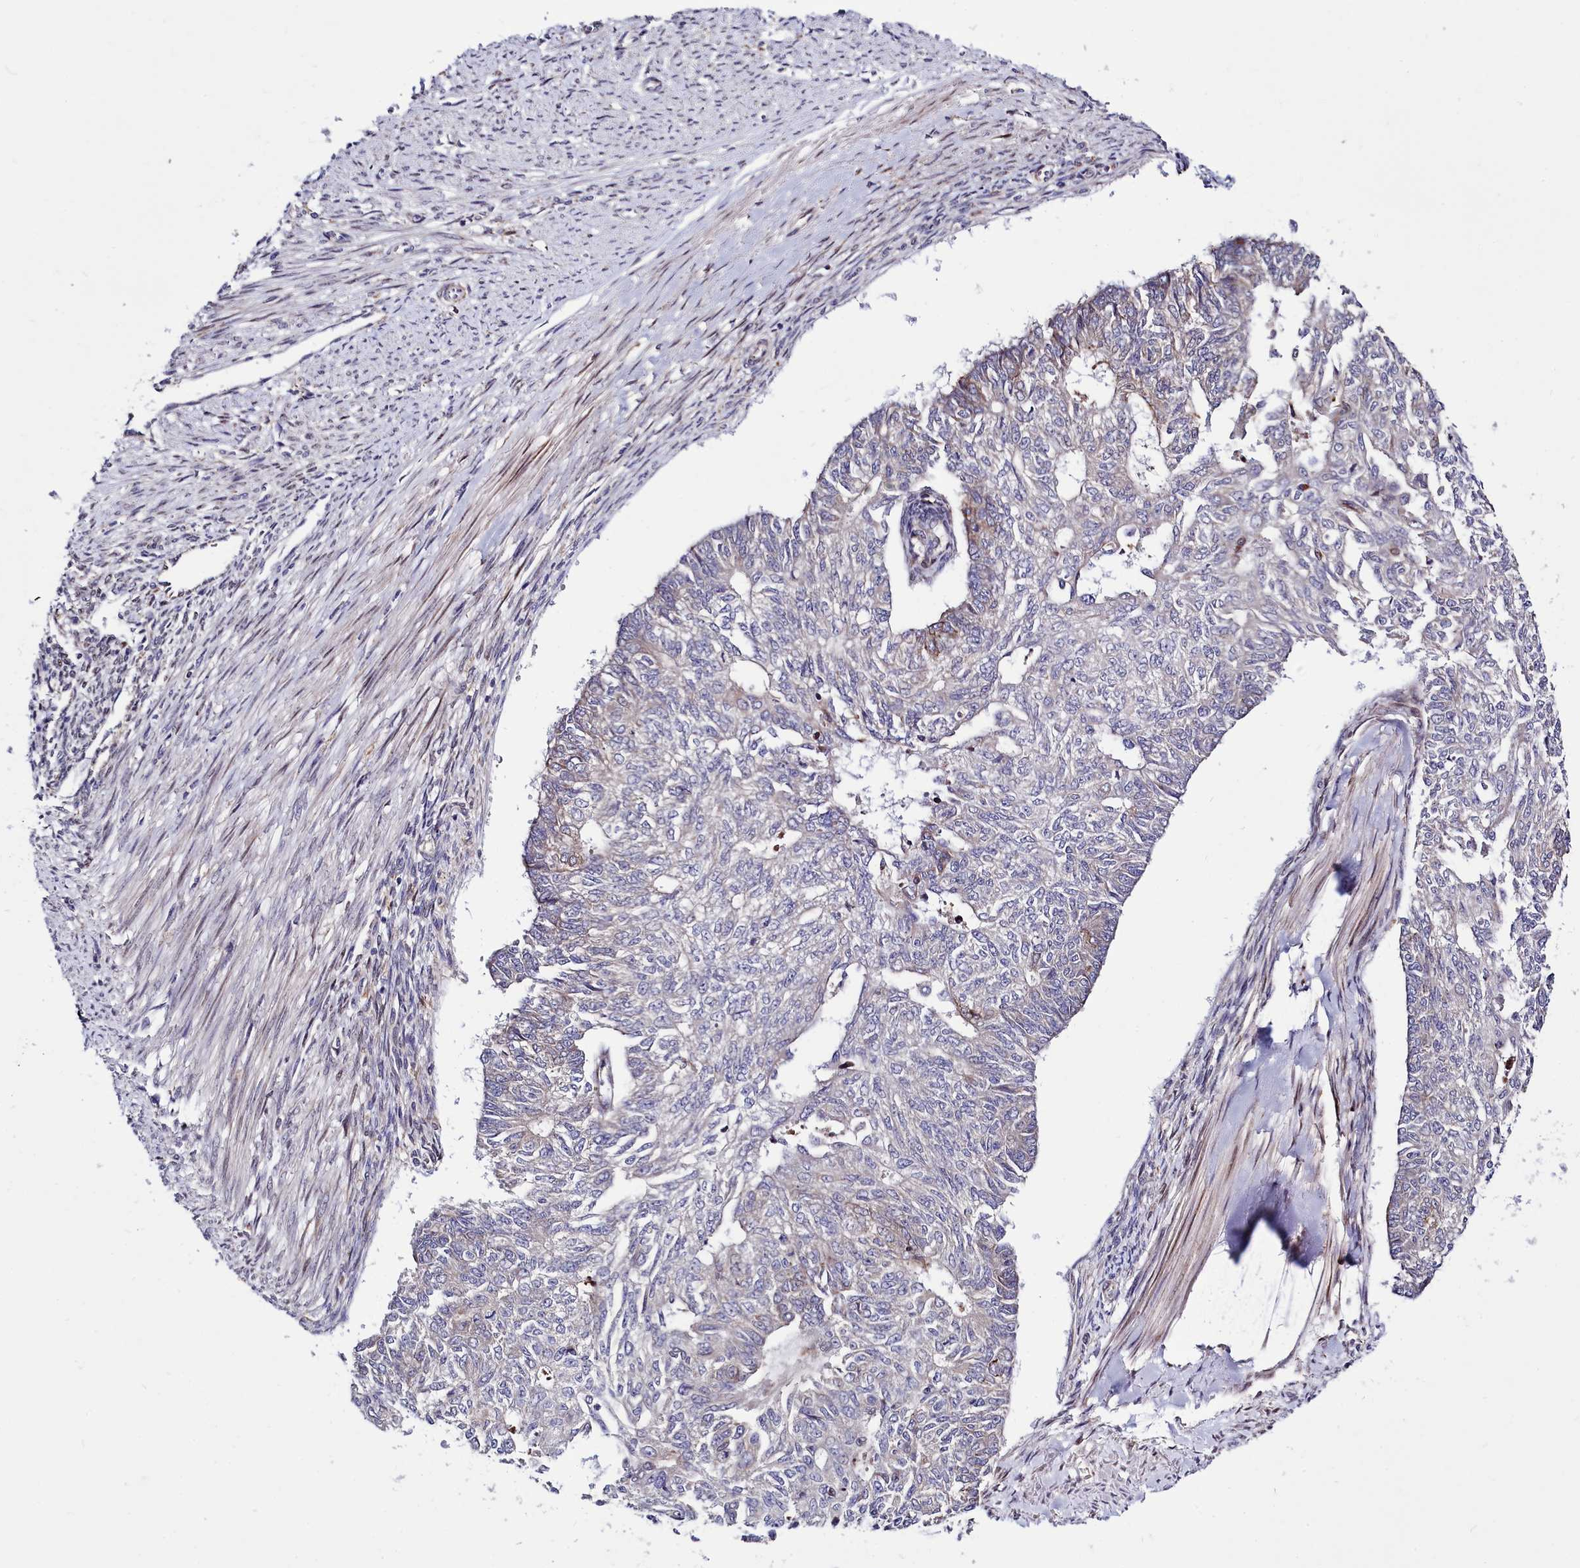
{"staining": {"intensity": "negative", "quantity": "none", "location": "none"}, "tissue": "endometrial cancer", "cell_type": "Tumor cells", "image_type": "cancer", "snomed": [{"axis": "morphology", "description": "Adenocarcinoma, NOS"}, {"axis": "topography", "description": "Endometrium"}], "caption": "Immunohistochemistry (IHC) image of adenocarcinoma (endometrial) stained for a protein (brown), which shows no positivity in tumor cells.", "gene": "RAPGEF4", "patient": {"sex": "female", "age": 32}}